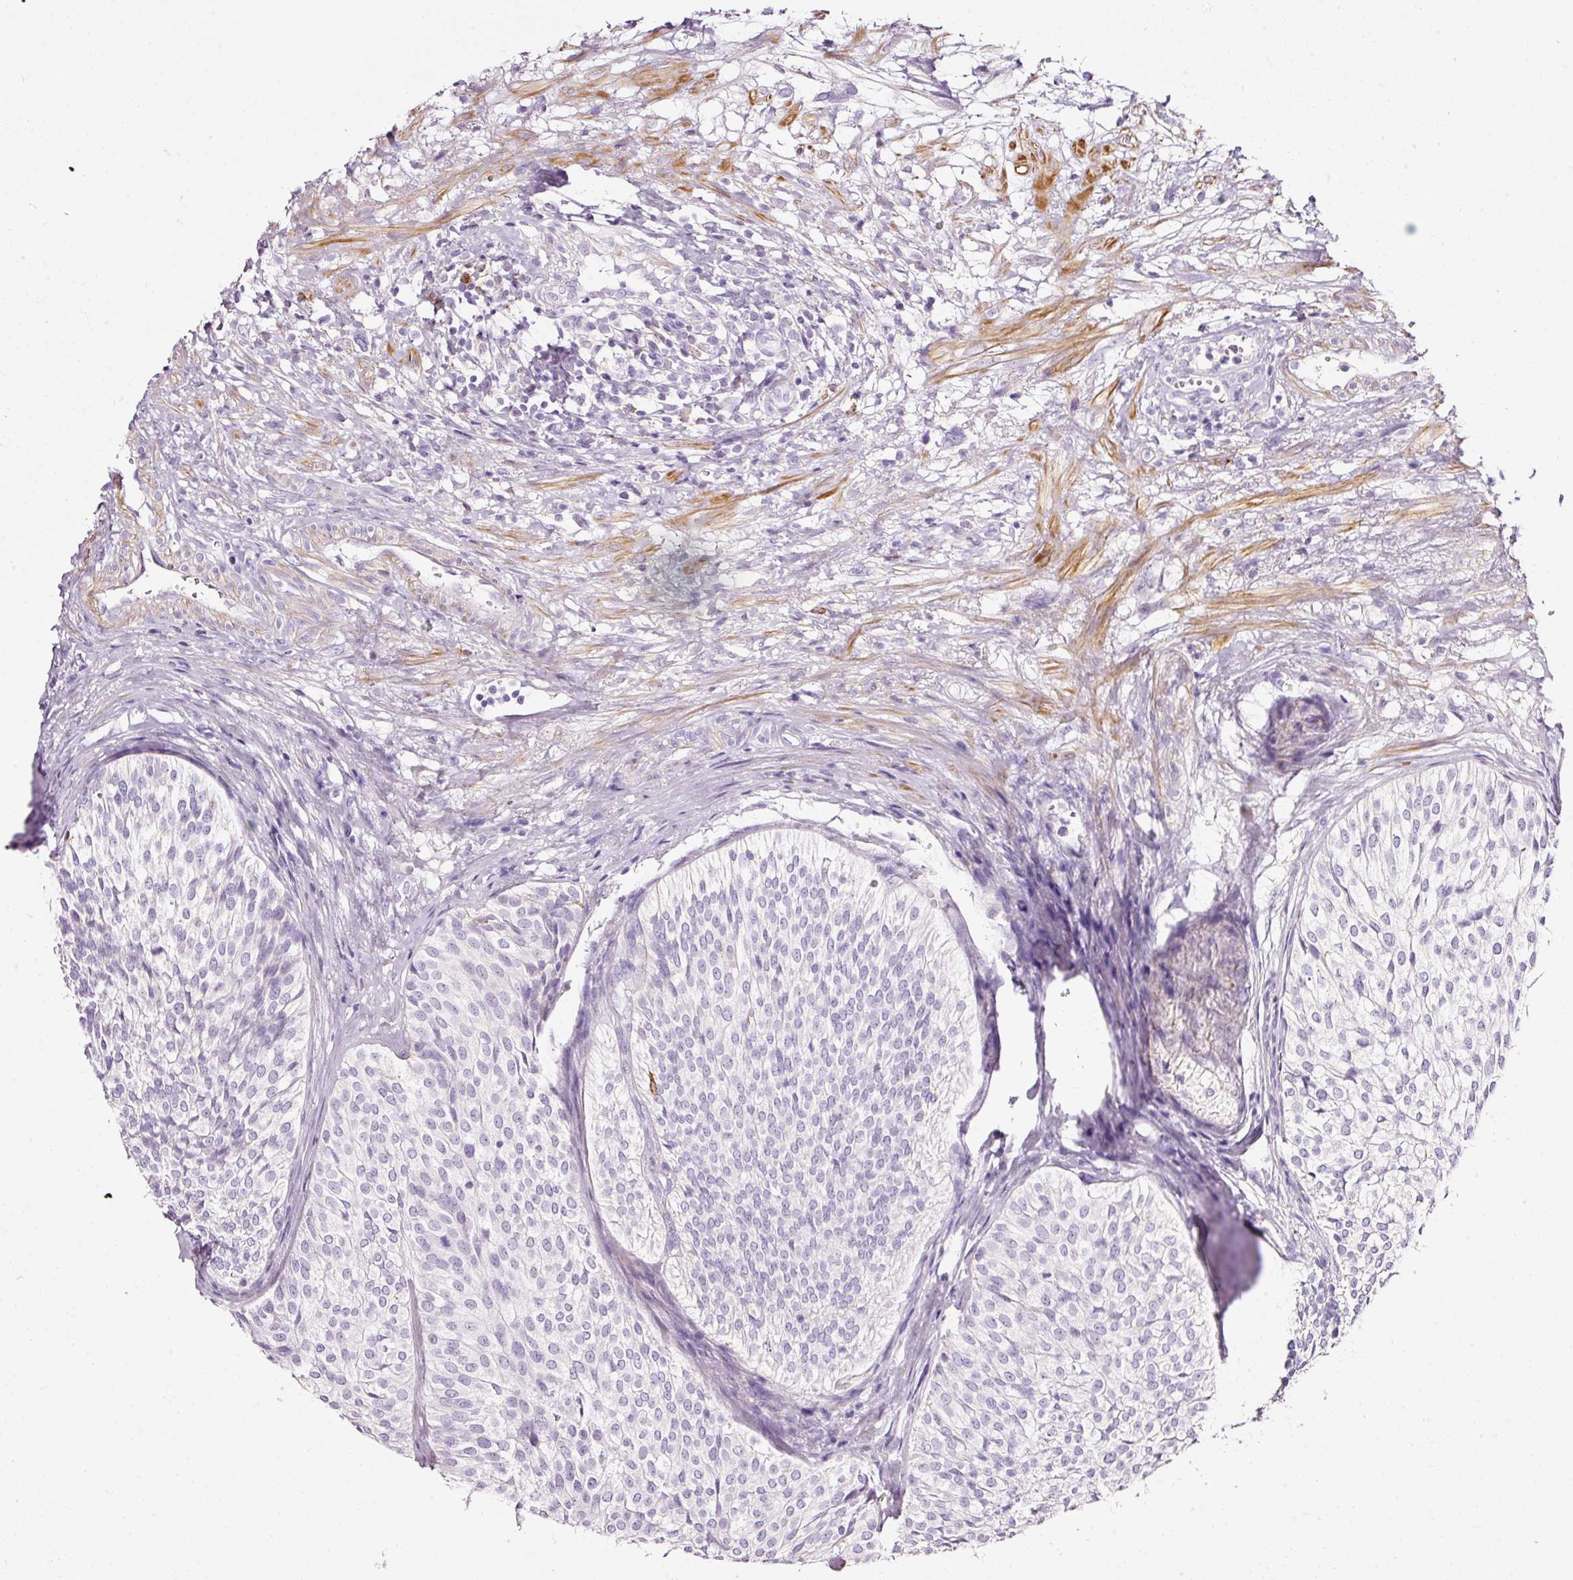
{"staining": {"intensity": "negative", "quantity": "none", "location": "none"}, "tissue": "urothelial cancer", "cell_type": "Tumor cells", "image_type": "cancer", "snomed": [{"axis": "morphology", "description": "Urothelial carcinoma, Low grade"}, {"axis": "topography", "description": "Urinary bladder"}], "caption": "Immunohistochemical staining of human urothelial cancer displays no significant staining in tumor cells. The staining was performed using DAB (3,3'-diaminobenzidine) to visualize the protein expression in brown, while the nuclei were stained in blue with hematoxylin (Magnification: 20x).", "gene": "CYB561A3", "patient": {"sex": "male", "age": 91}}